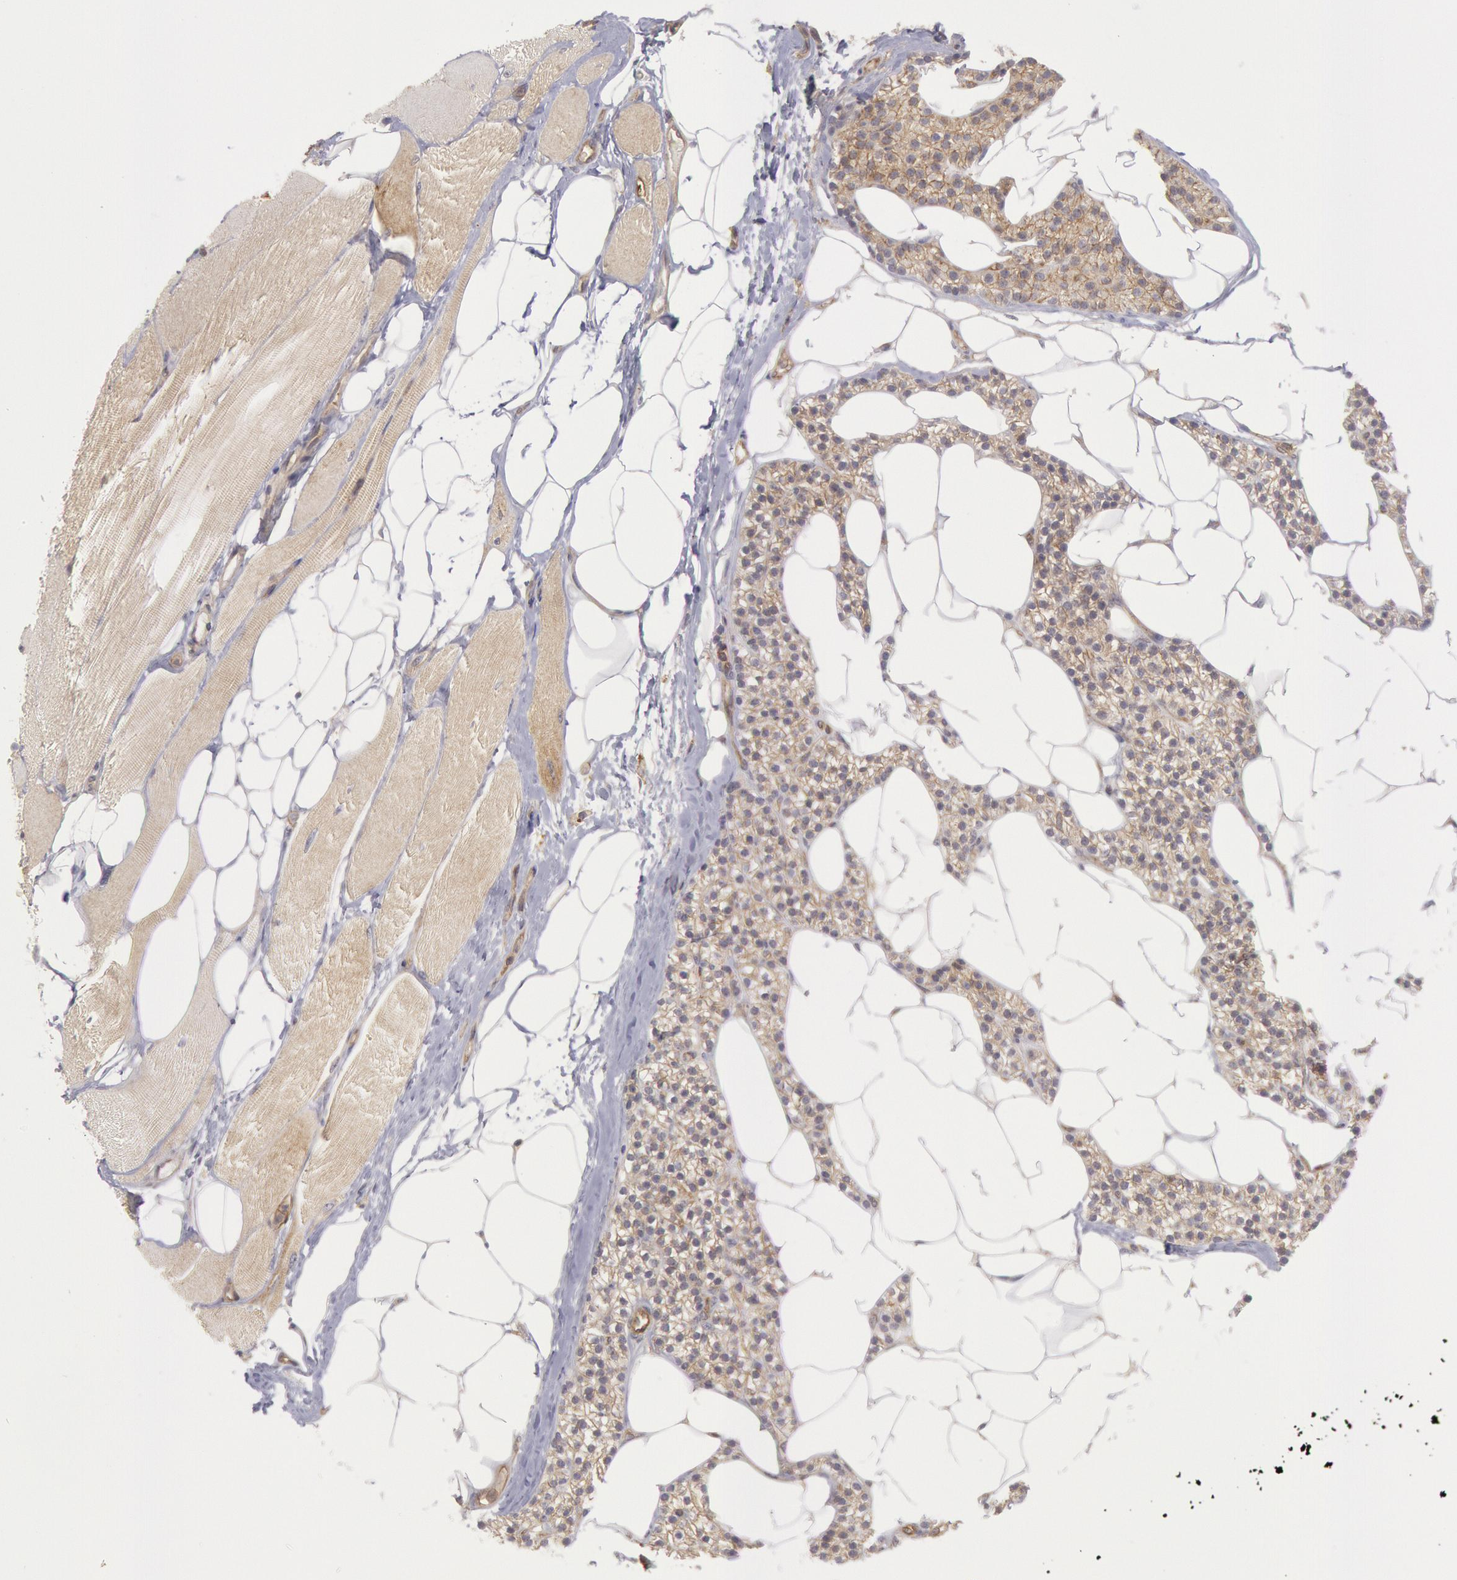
{"staining": {"intensity": "weak", "quantity": ">75%", "location": "cytoplasmic/membranous"}, "tissue": "skeletal muscle", "cell_type": "Myocytes", "image_type": "normal", "snomed": [{"axis": "morphology", "description": "Normal tissue, NOS"}, {"axis": "topography", "description": "Skeletal muscle"}, {"axis": "topography", "description": "Parathyroid gland"}], "caption": "Immunohistochemistry (IHC) (DAB (3,3'-diaminobenzidine)) staining of unremarkable skeletal muscle shows weak cytoplasmic/membranous protein expression in about >75% of myocytes. The protein of interest is shown in brown color, while the nuclei are stained blue.", "gene": "STX4", "patient": {"sex": "female", "age": 37}}